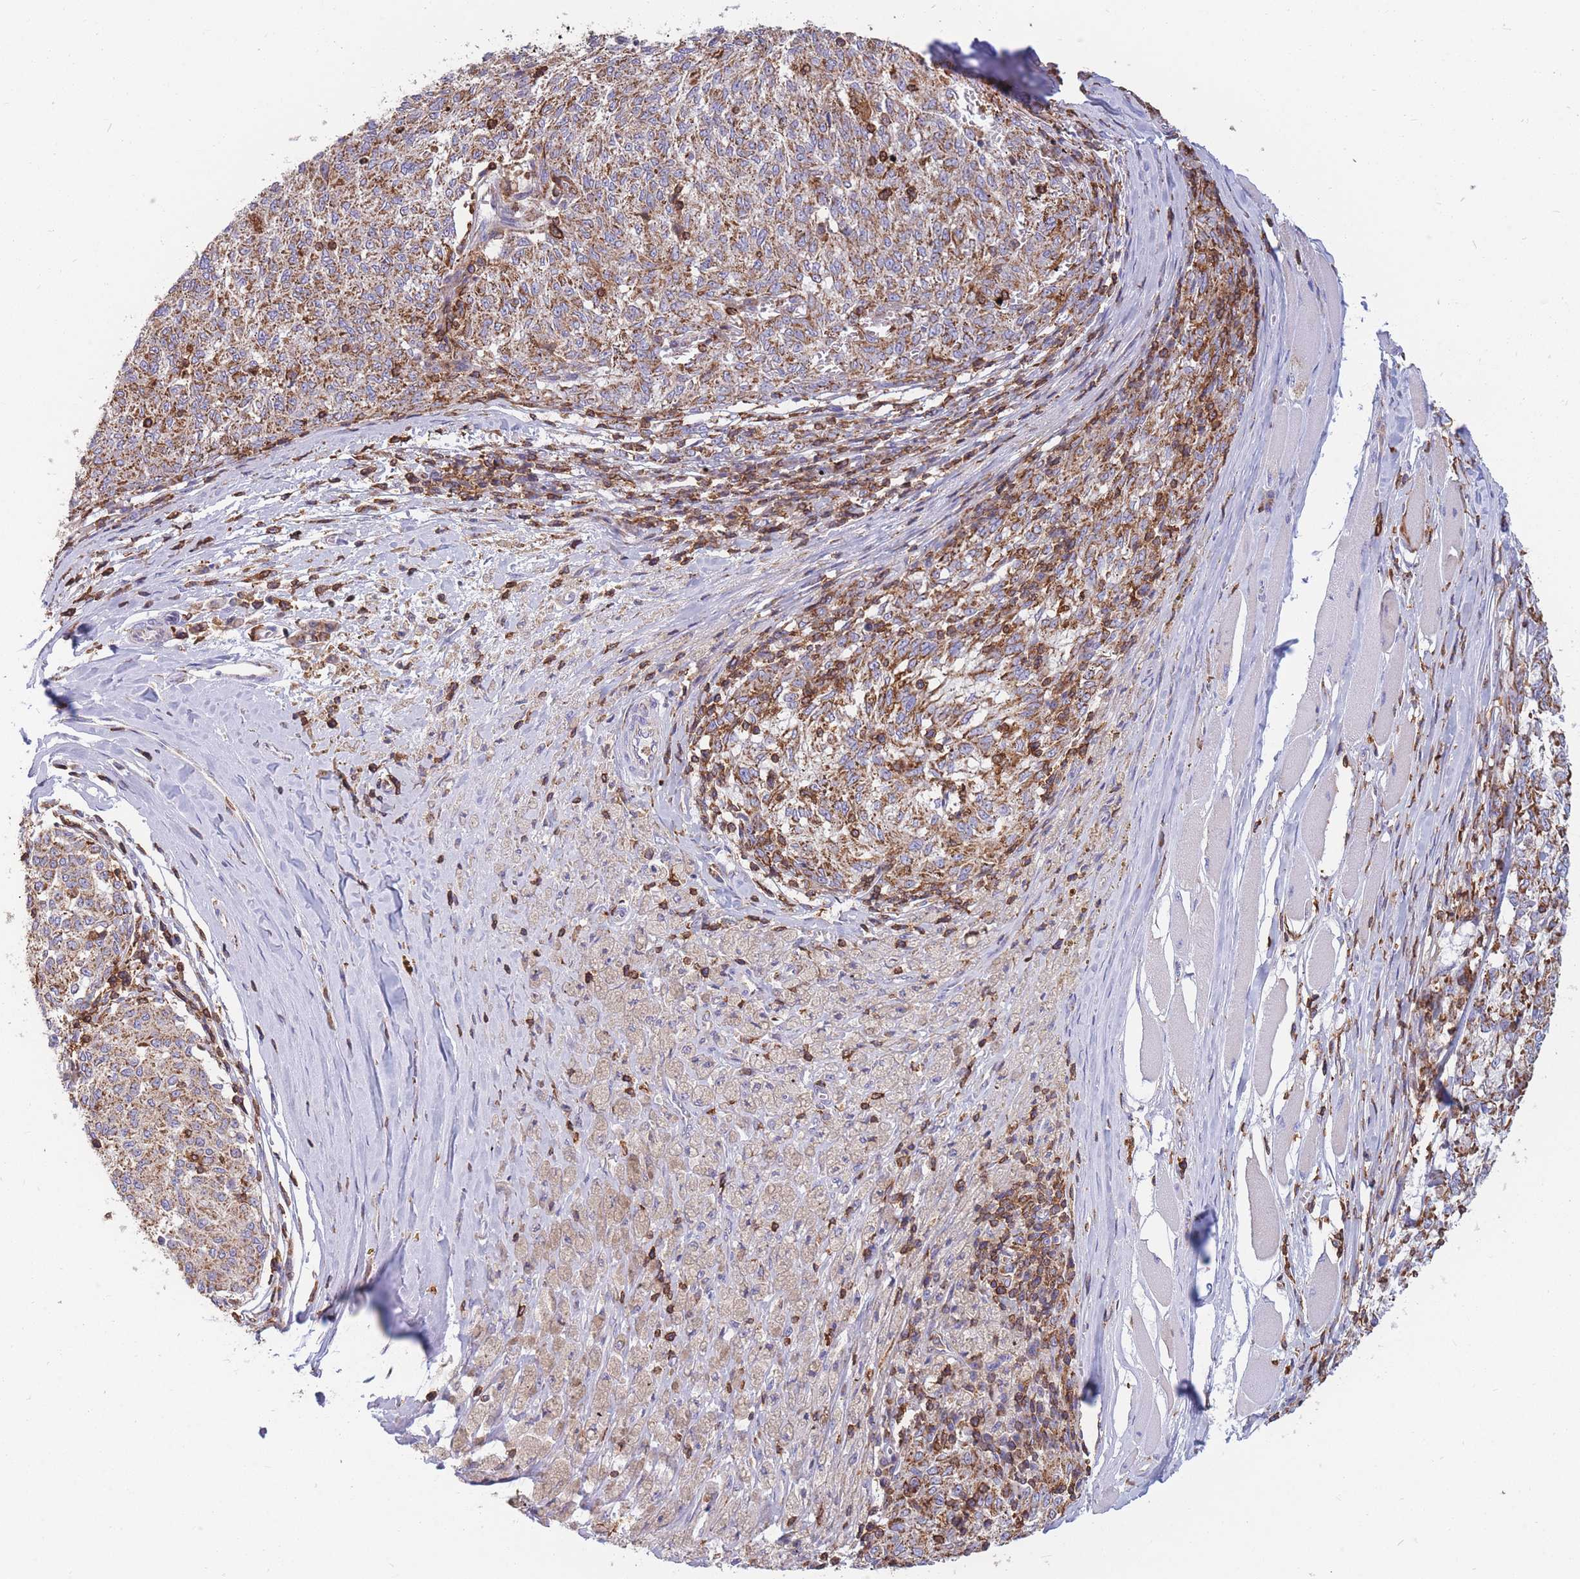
{"staining": {"intensity": "moderate", "quantity": ">75%", "location": "cytoplasmic/membranous"}, "tissue": "melanoma", "cell_type": "Tumor cells", "image_type": "cancer", "snomed": [{"axis": "morphology", "description": "Malignant melanoma, NOS"}, {"axis": "topography", "description": "Skin"}], "caption": "Malignant melanoma was stained to show a protein in brown. There is medium levels of moderate cytoplasmic/membranous staining in approximately >75% of tumor cells.", "gene": "MRPL54", "patient": {"sex": "female", "age": 72}}